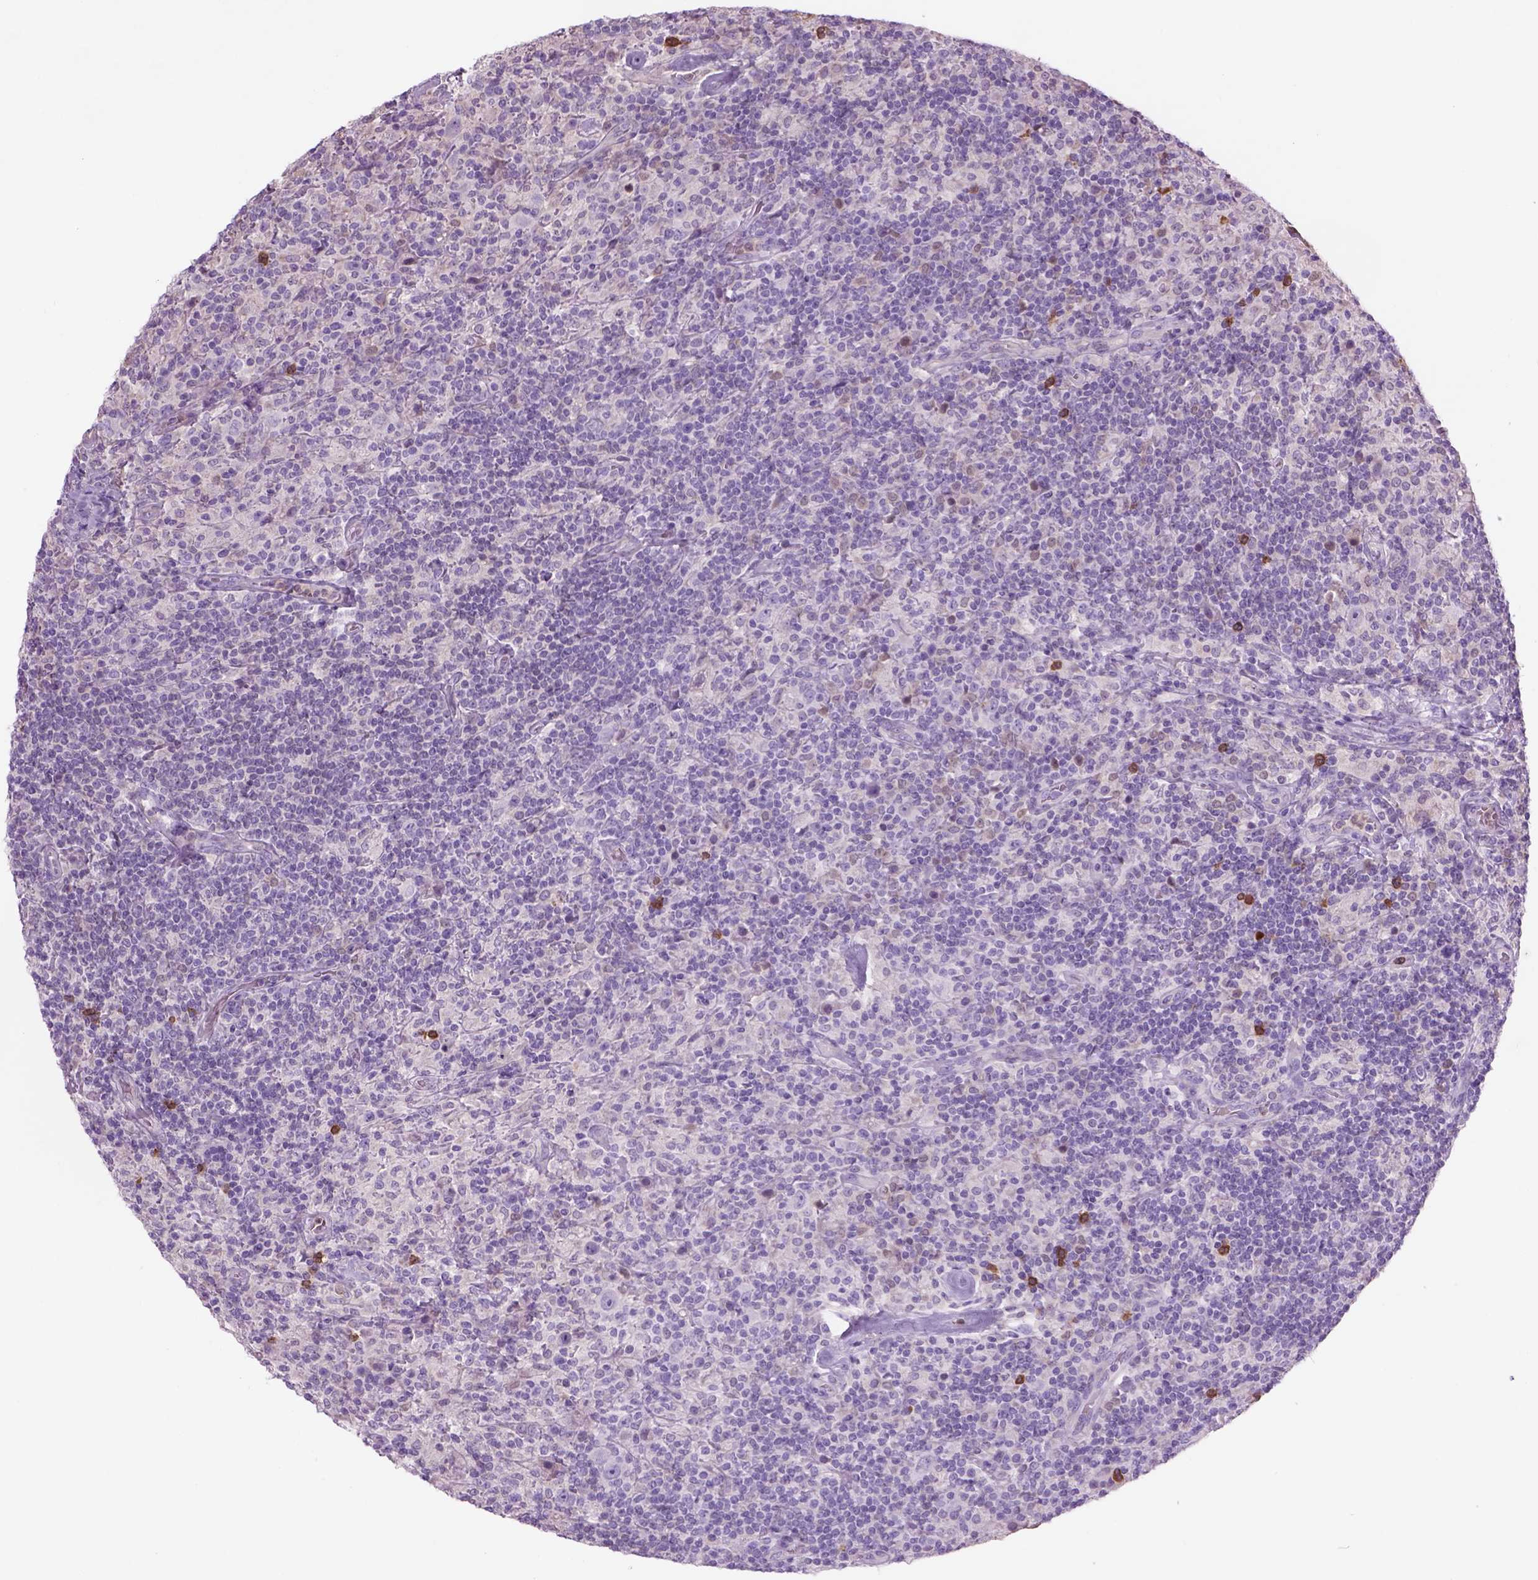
{"staining": {"intensity": "negative", "quantity": "none", "location": "none"}, "tissue": "lymphoma", "cell_type": "Tumor cells", "image_type": "cancer", "snomed": [{"axis": "morphology", "description": "Hodgkin's disease, NOS"}, {"axis": "topography", "description": "Lymph node"}], "caption": "IHC photomicrograph of lymphoma stained for a protein (brown), which reveals no expression in tumor cells. (DAB immunohistochemistry with hematoxylin counter stain).", "gene": "CD84", "patient": {"sex": "male", "age": 70}}